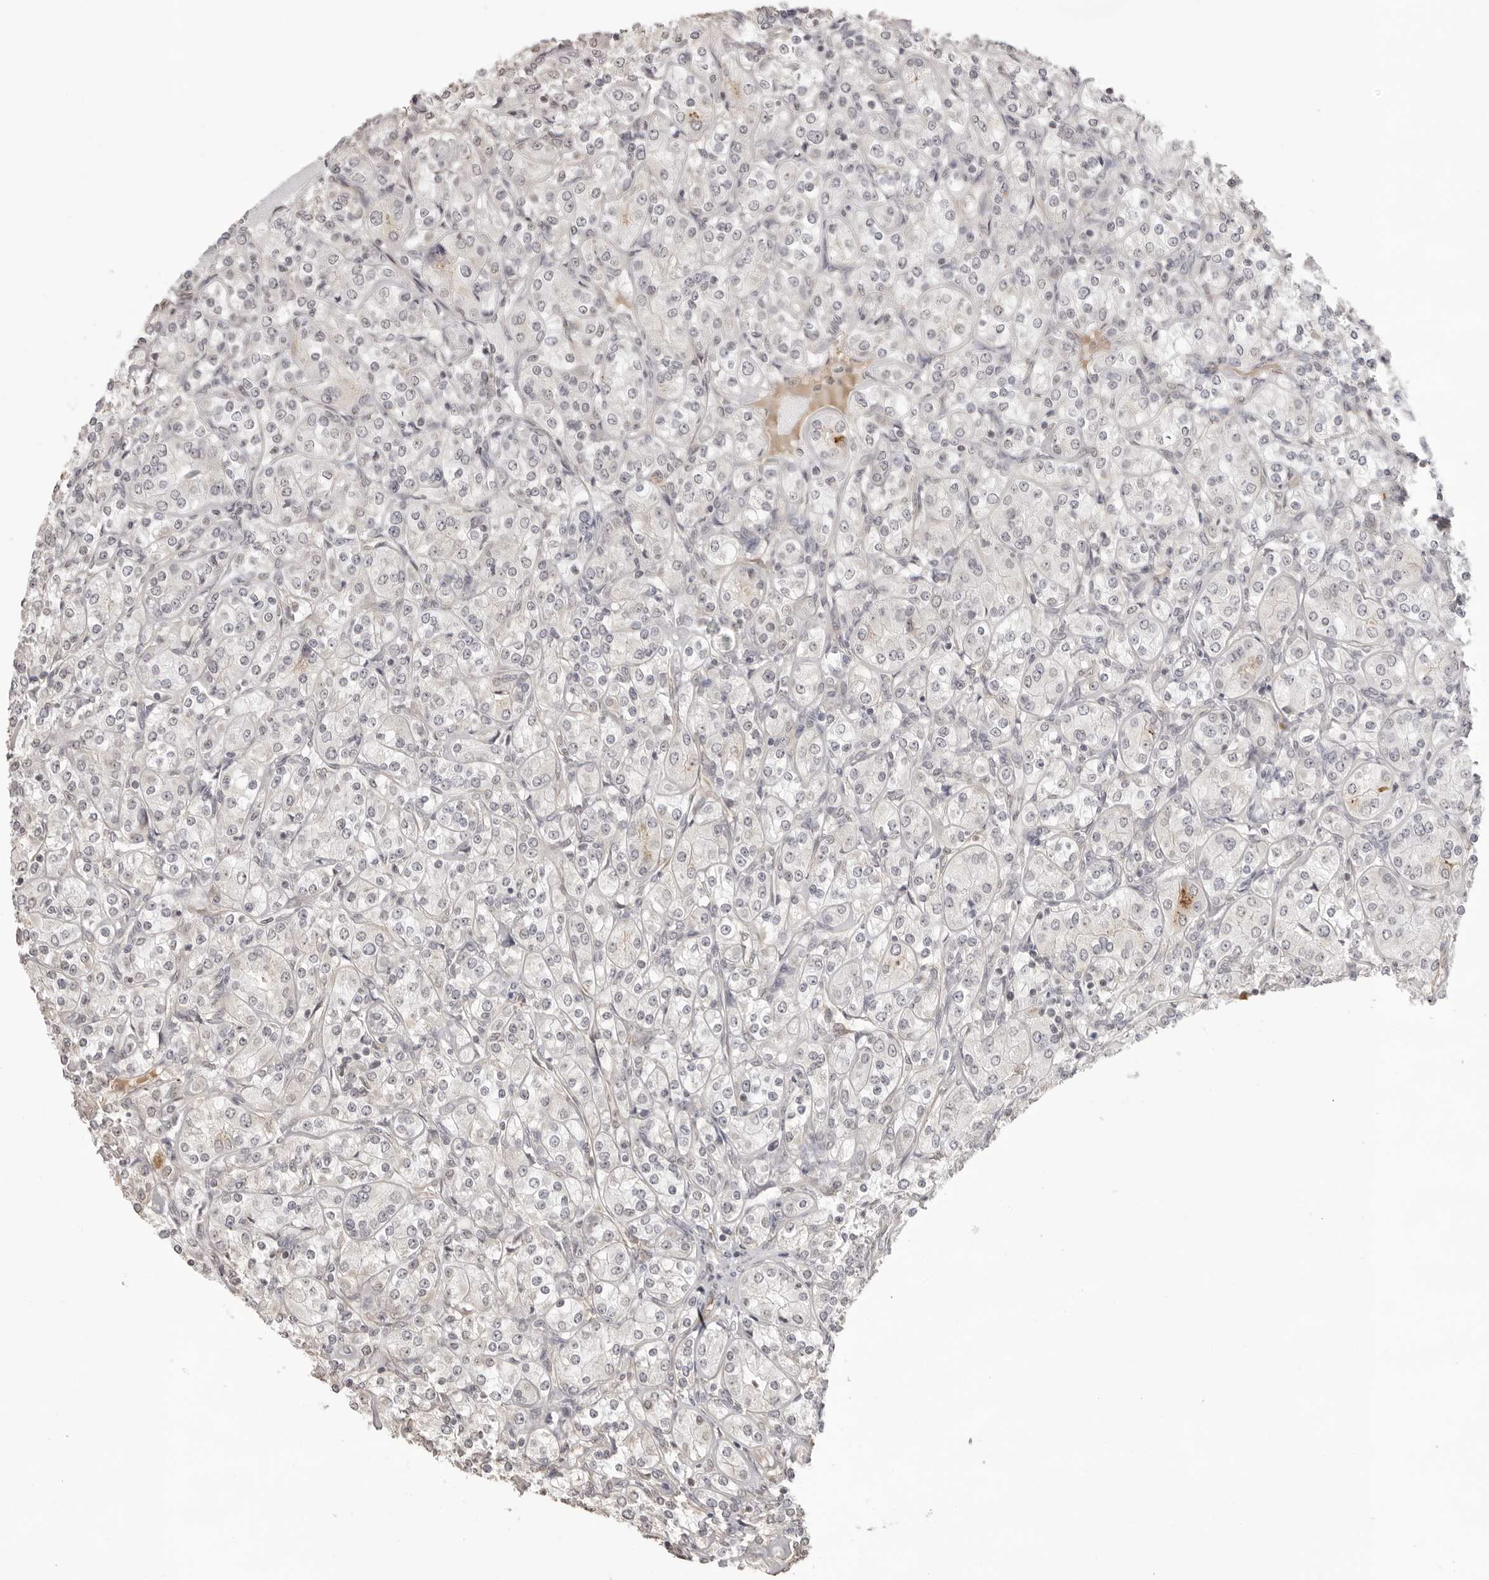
{"staining": {"intensity": "negative", "quantity": "none", "location": "none"}, "tissue": "renal cancer", "cell_type": "Tumor cells", "image_type": "cancer", "snomed": [{"axis": "morphology", "description": "Adenocarcinoma, NOS"}, {"axis": "topography", "description": "Kidney"}], "caption": "Tumor cells are negative for brown protein staining in renal adenocarcinoma. (Stains: DAB (3,3'-diaminobenzidine) immunohistochemistry (IHC) with hematoxylin counter stain, Microscopy: brightfield microscopy at high magnification).", "gene": "DYNLT5", "patient": {"sex": "male", "age": 77}}